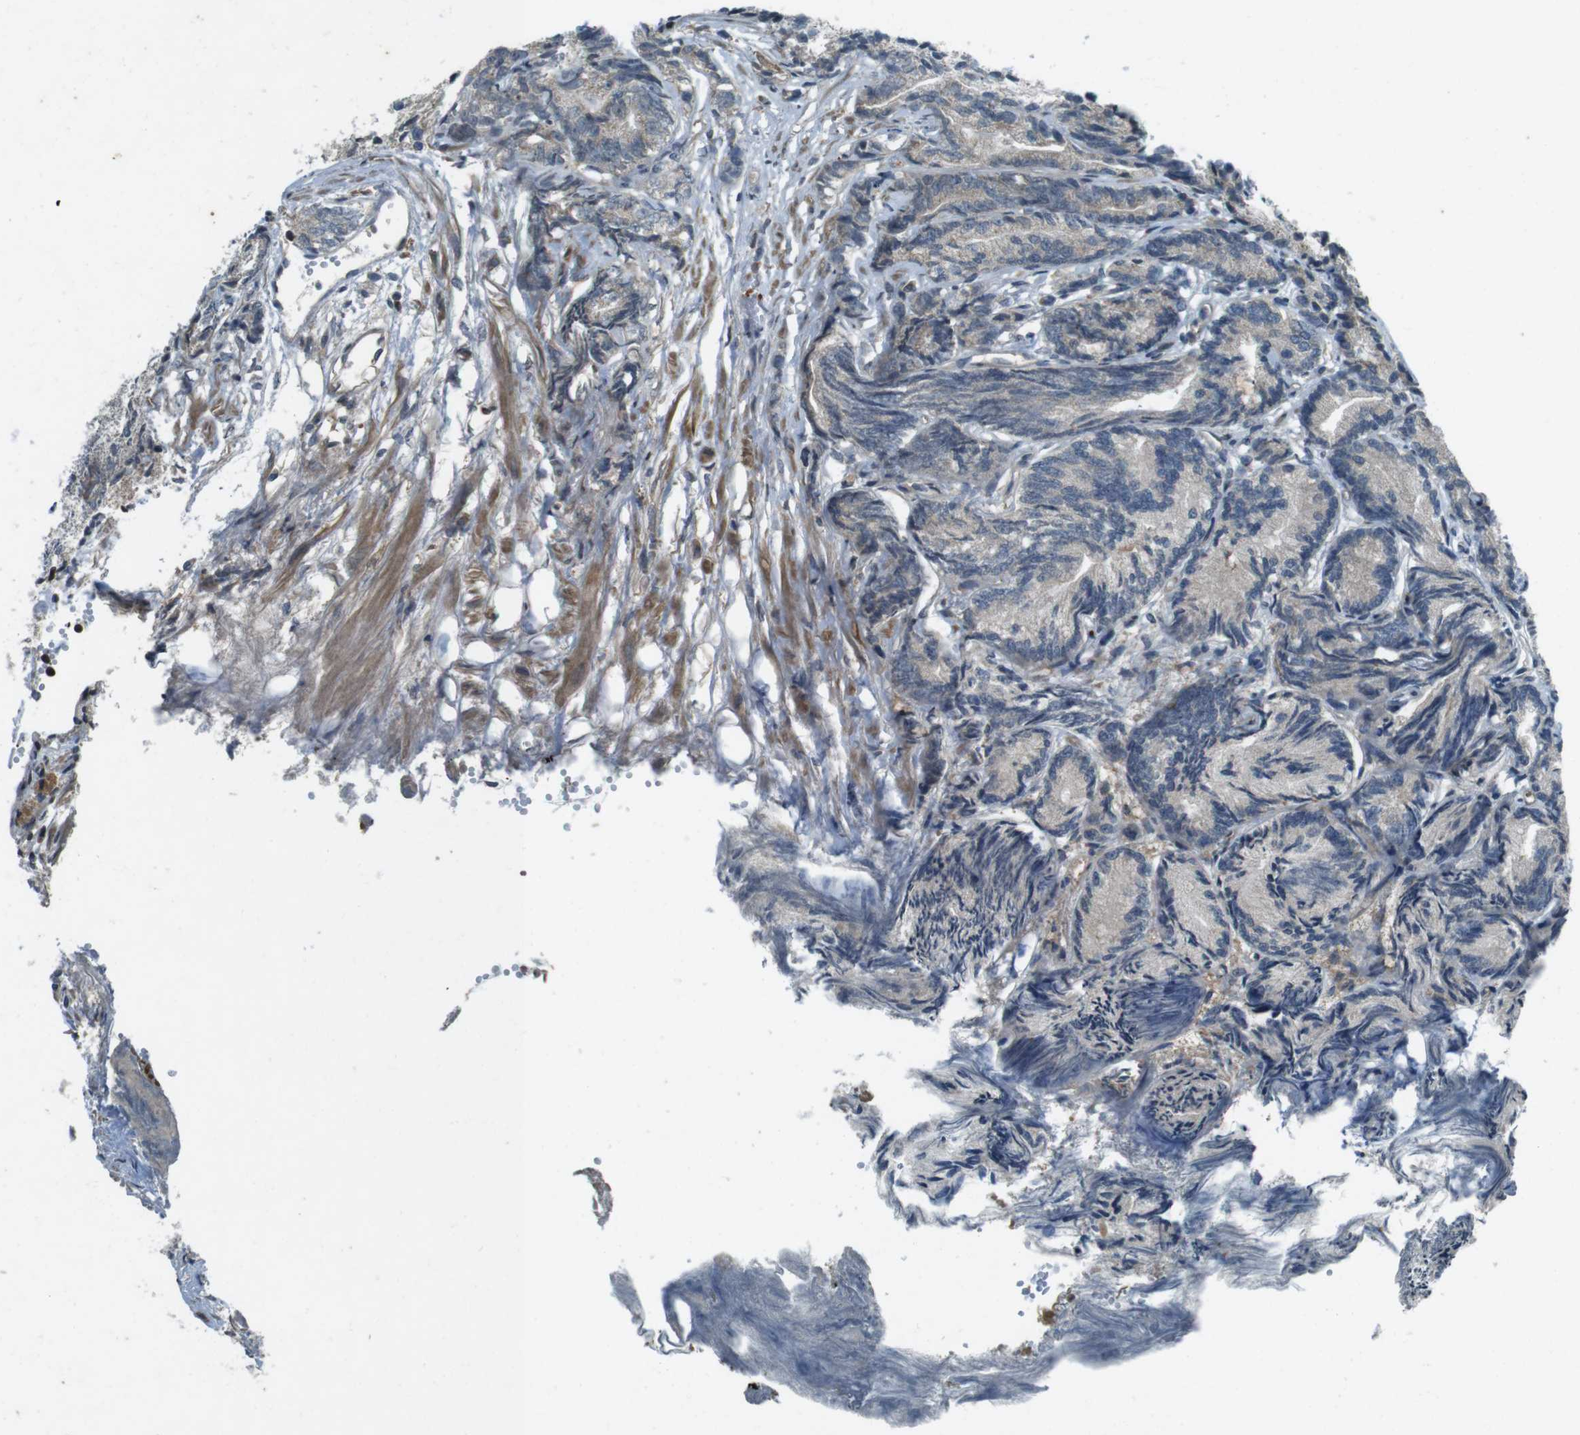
{"staining": {"intensity": "weak", "quantity": ">75%", "location": "cytoplasmic/membranous"}, "tissue": "prostate cancer", "cell_type": "Tumor cells", "image_type": "cancer", "snomed": [{"axis": "morphology", "description": "Adenocarcinoma, Low grade"}, {"axis": "topography", "description": "Prostate"}], "caption": "Immunohistochemical staining of human prostate cancer exhibits low levels of weak cytoplasmic/membranous expression in about >75% of tumor cells. Using DAB (brown) and hematoxylin (blue) stains, captured at high magnification using brightfield microscopy.", "gene": "ZYX", "patient": {"sex": "male", "age": 89}}